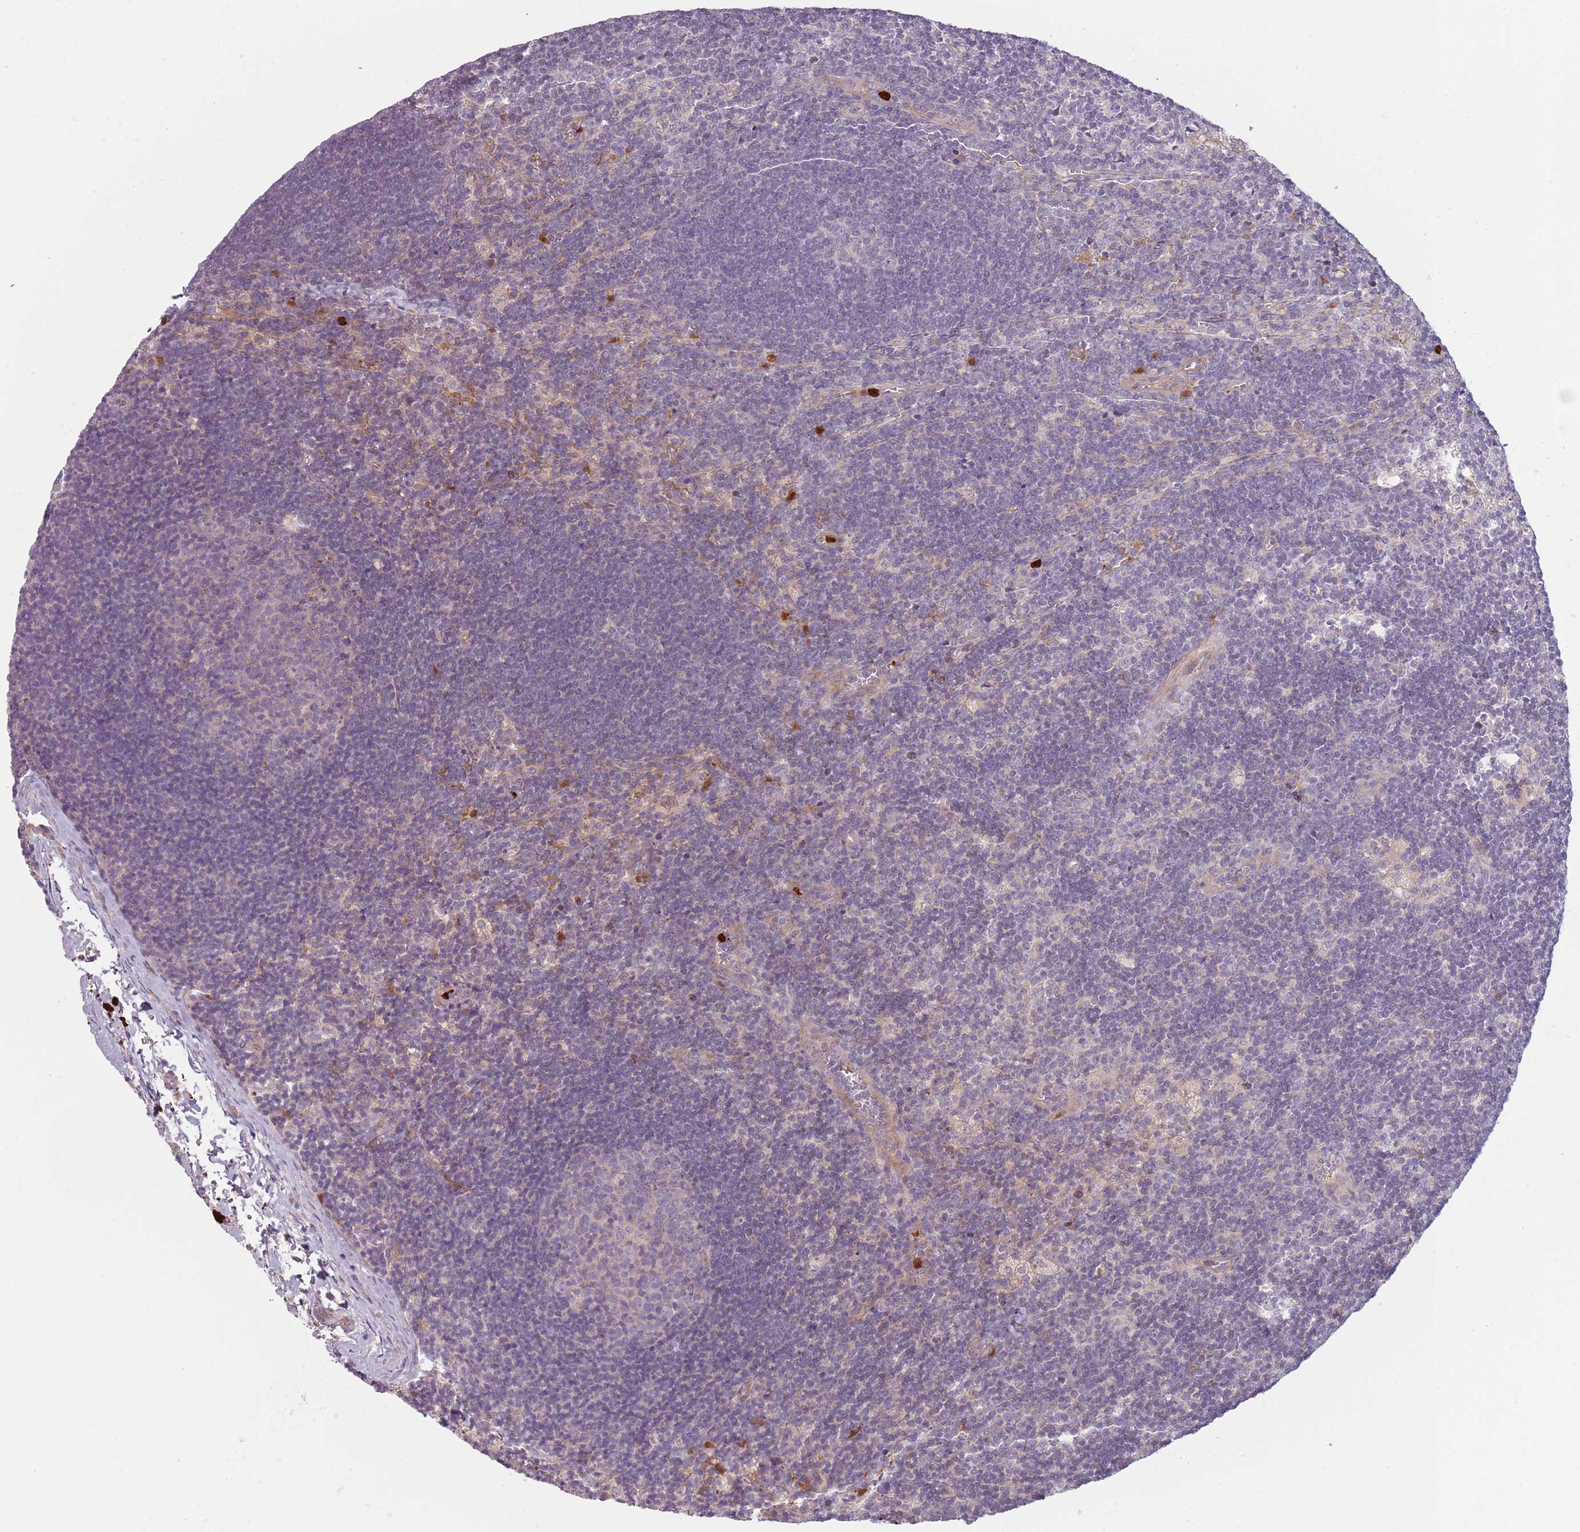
{"staining": {"intensity": "negative", "quantity": "none", "location": "none"}, "tissue": "lymph node", "cell_type": "Germinal center cells", "image_type": "normal", "snomed": [{"axis": "morphology", "description": "Normal tissue, NOS"}, {"axis": "topography", "description": "Lymph node"}], "caption": "Lymph node was stained to show a protein in brown. There is no significant expression in germinal center cells. (Brightfield microscopy of DAB IHC at high magnification).", "gene": "SPAG4", "patient": {"sex": "male", "age": 24}}